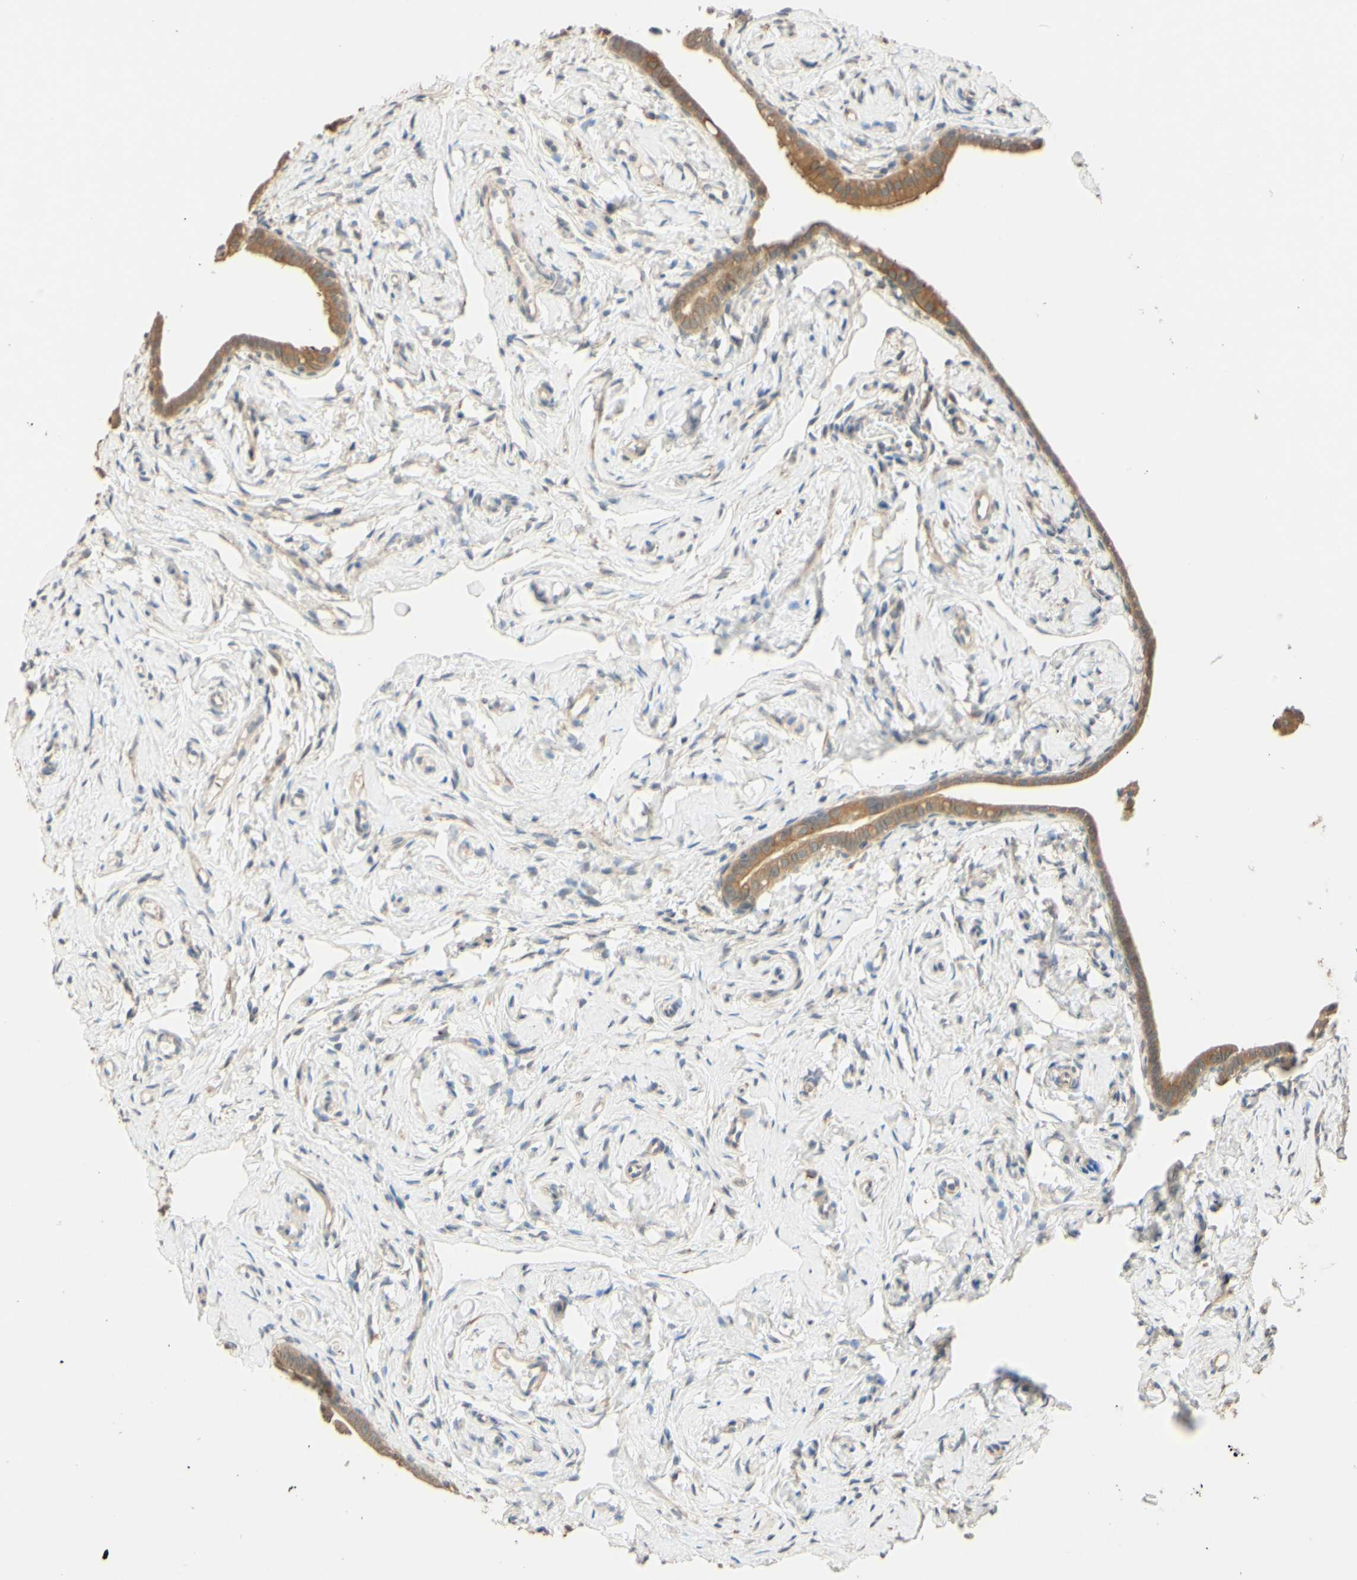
{"staining": {"intensity": "moderate", "quantity": ">75%", "location": "cytoplasmic/membranous"}, "tissue": "fallopian tube", "cell_type": "Glandular cells", "image_type": "normal", "snomed": [{"axis": "morphology", "description": "Normal tissue, NOS"}, {"axis": "topography", "description": "Fallopian tube"}], "caption": "Protein positivity by immunohistochemistry (IHC) shows moderate cytoplasmic/membranous staining in approximately >75% of glandular cells in normal fallopian tube.", "gene": "SMIM19", "patient": {"sex": "female", "age": 71}}